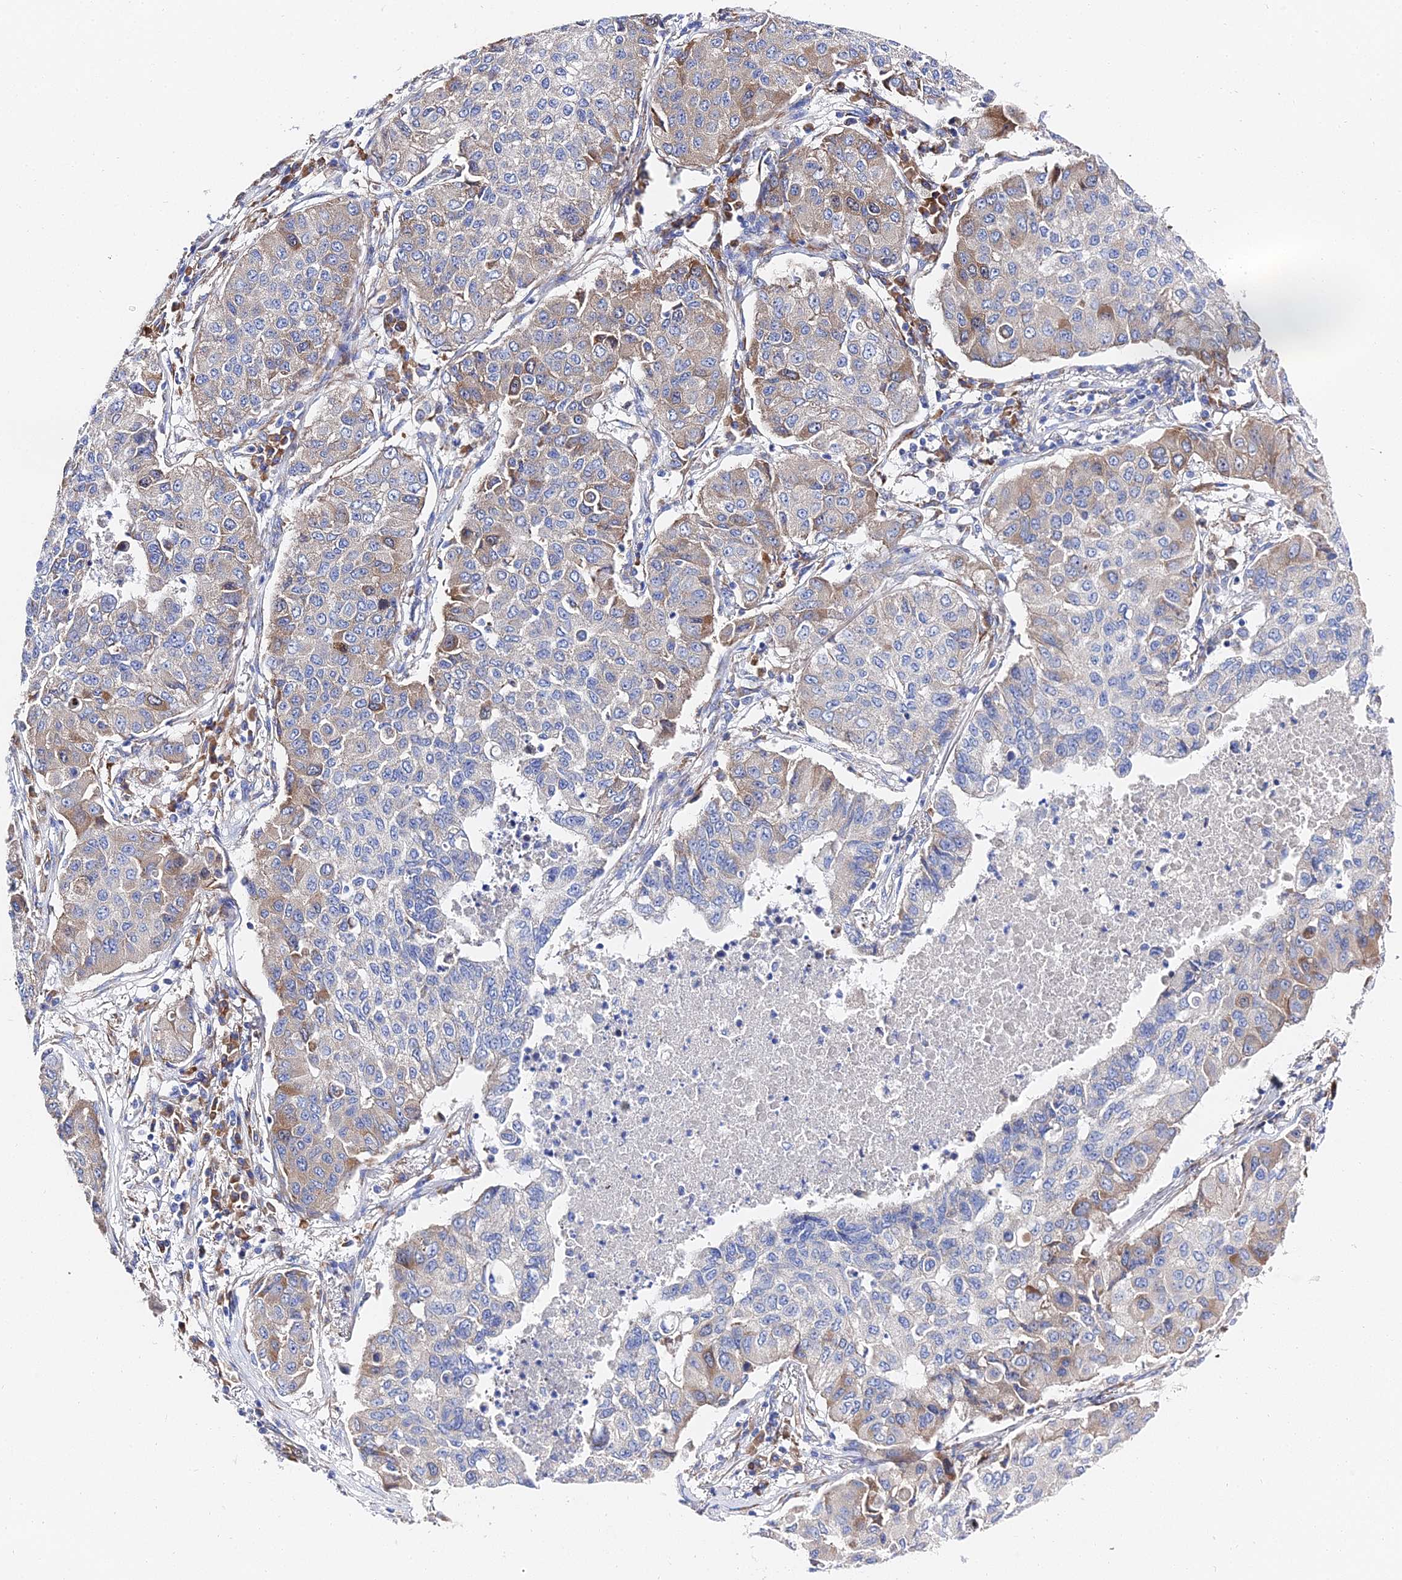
{"staining": {"intensity": "moderate", "quantity": "<25%", "location": "cytoplasmic/membranous"}, "tissue": "lung cancer", "cell_type": "Tumor cells", "image_type": "cancer", "snomed": [{"axis": "morphology", "description": "Squamous cell carcinoma, NOS"}, {"axis": "topography", "description": "Lung"}], "caption": "A micrograph of human squamous cell carcinoma (lung) stained for a protein reveals moderate cytoplasmic/membranous brown staining in tumor cells.", "gene": "PTTG1", "patient": {"sex": "male", "age": 74}}